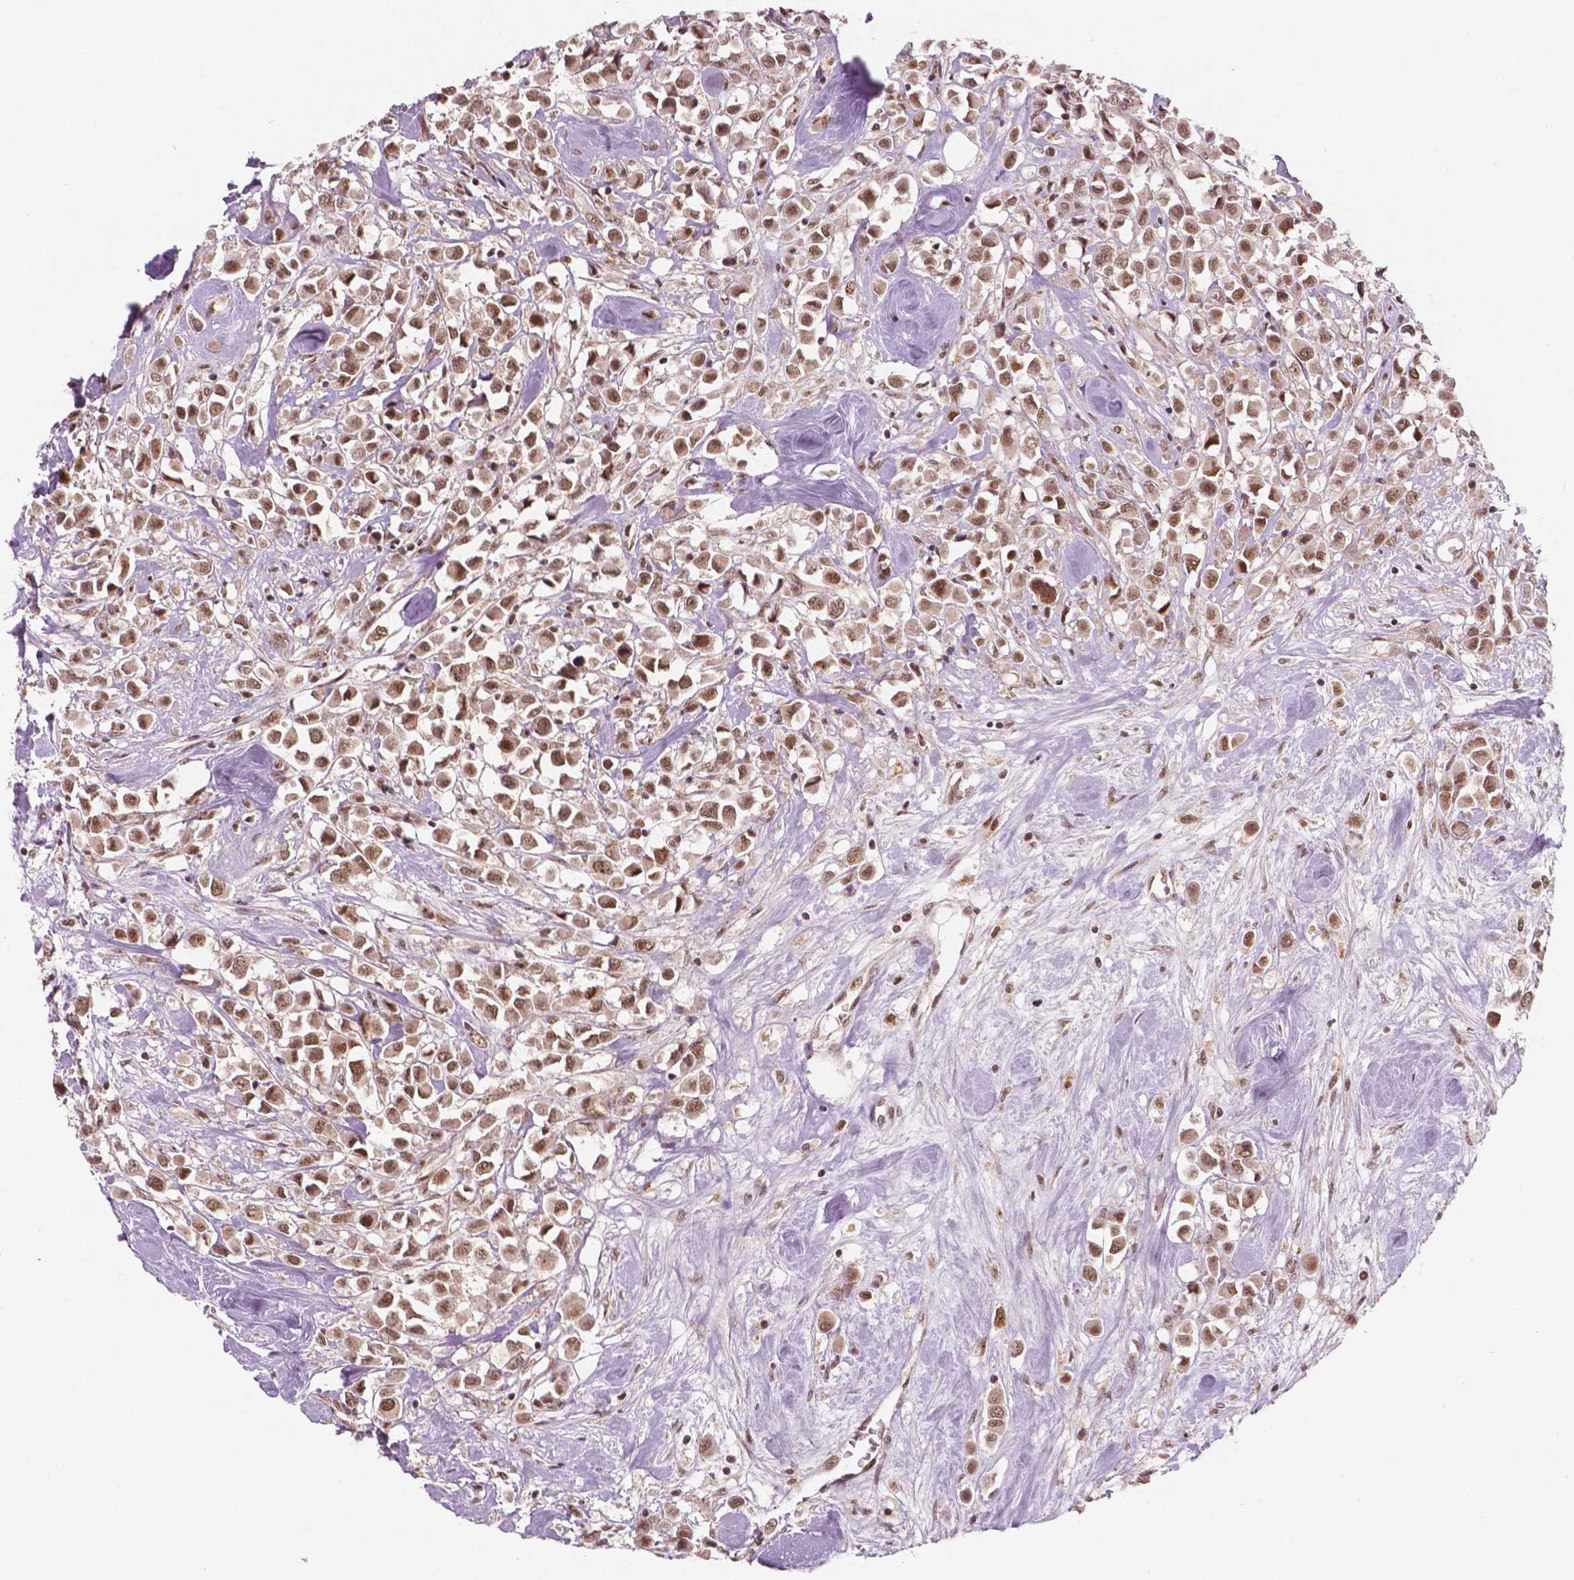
{"staining": {"intensity": "moderate", "quantity": ">75%", "location": "nuclear"}, "tissue": "breast cancer", "cell_type": "Tumor cells", "image_type": "cancer", "snomed": [{"axis": "morphology", "description": "Duct carcinoma"}, {"axis": "topography", "description": "Breast"}], "caption": "An image showing moderate nuclear positivity in about >75% of tumor cells in breast invasive ductal carcinoma, as visualized by brown immunohistochemical staining.", "gene": "NSD2", "patient": {"sex": "female", "age": 61}}